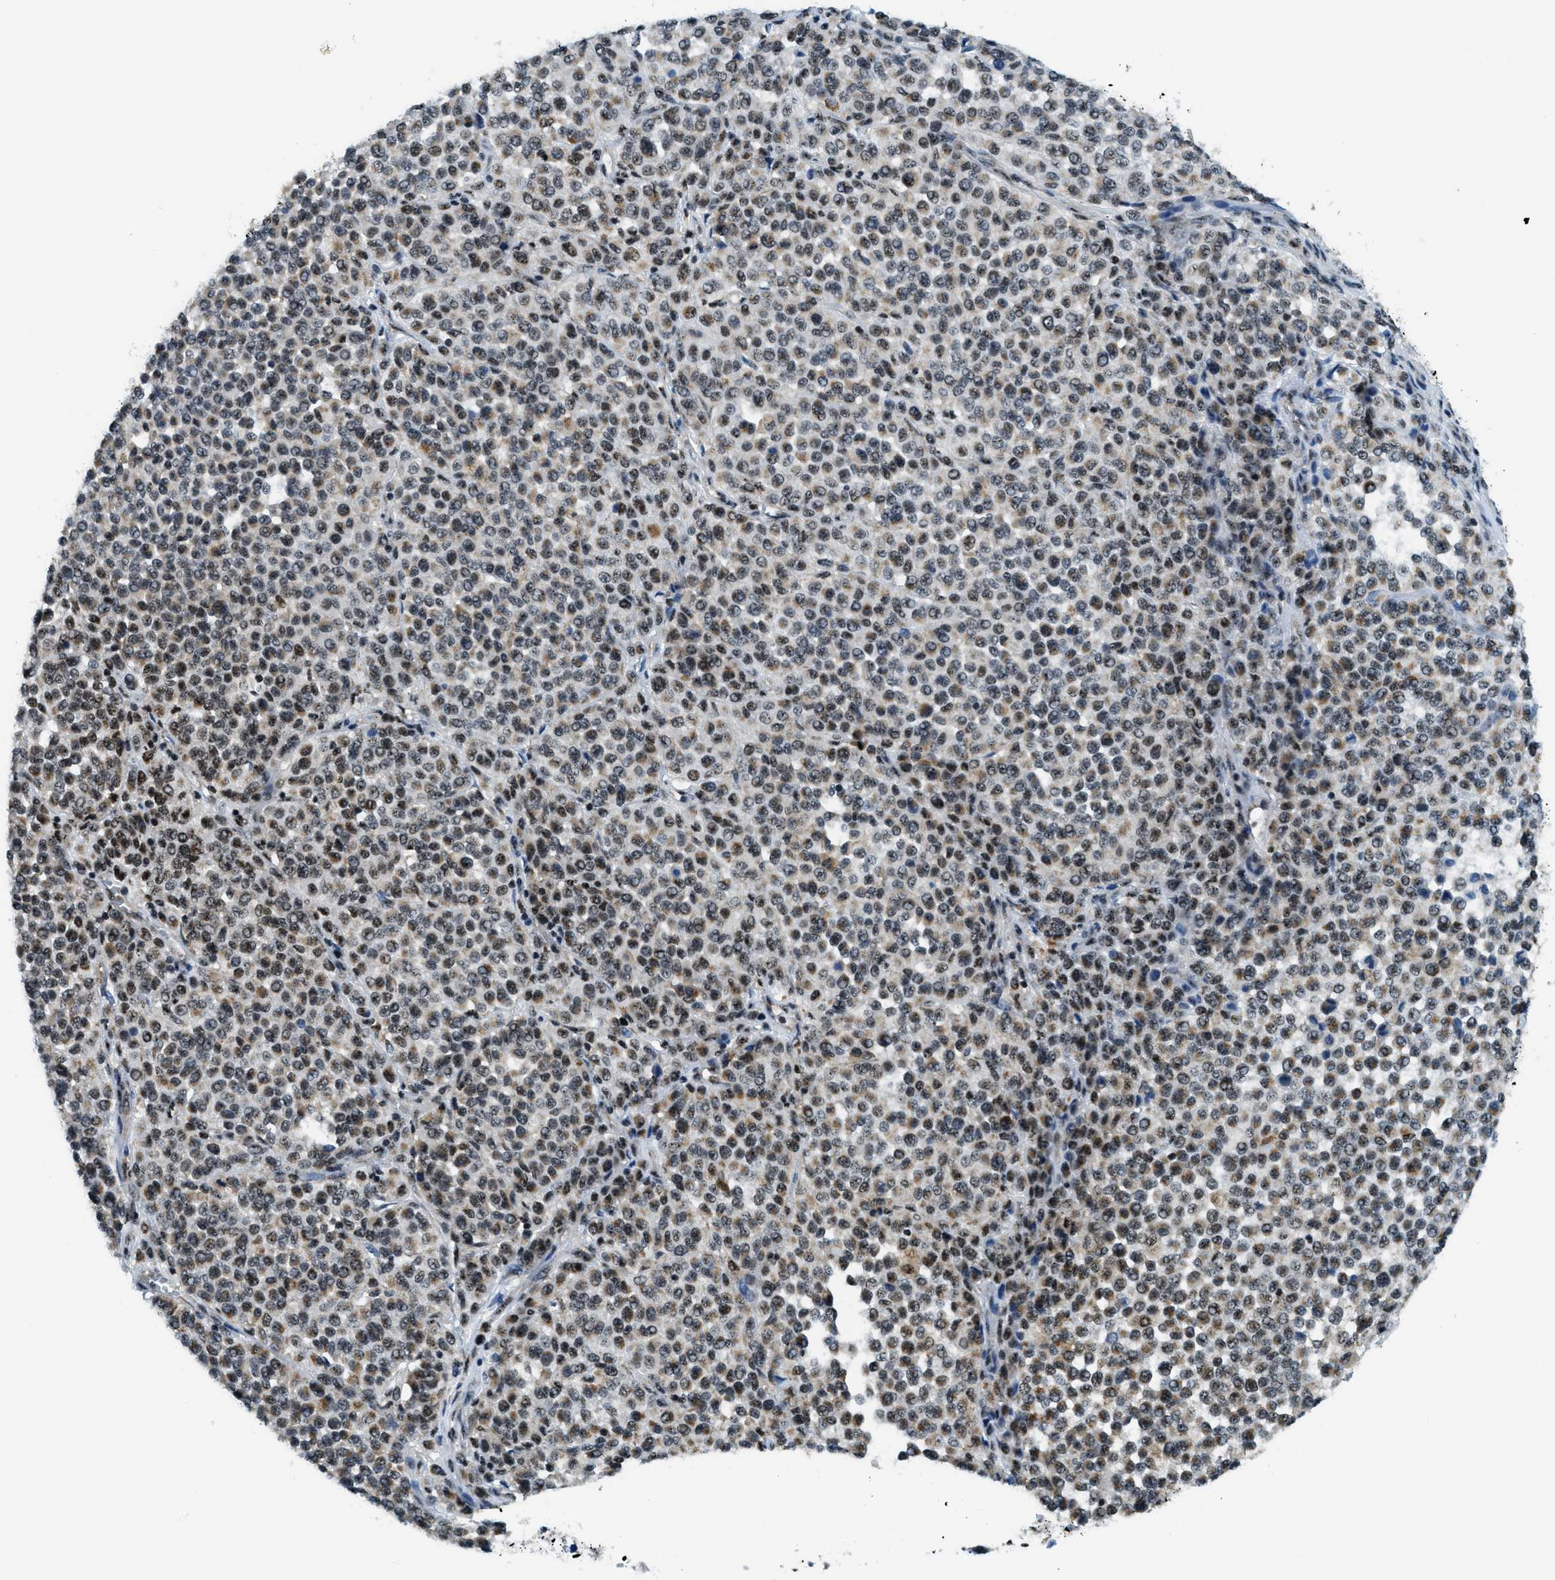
{"staining": {"intensity": "moderate", "quantity": ">75%", "location": "cytoplasmic/membranous,nuclear"}, "tissue": "melanoma", "cell_type": "Tumor cells", "image_type": "cancer", "snomed": [{"axis": "morphology", "description": "Malignant melanoma, Metastatic site"}, {"axis": "topography", "description": "Pancreas"}], "caption": "IHC of human malignant melanoma (metastatic site) displays medium levels of moderate cytoplasmic/membranous and nuclear expression in approximately >75% of tumor cells. The staining was performed using DAB (3,3'-diaminobenzidine), with brown indicating positive protein expression. Nuclei are stained blue with hematoxylin.", "gene": "SP100", "patient": {"sex": "female", "age": 30}}